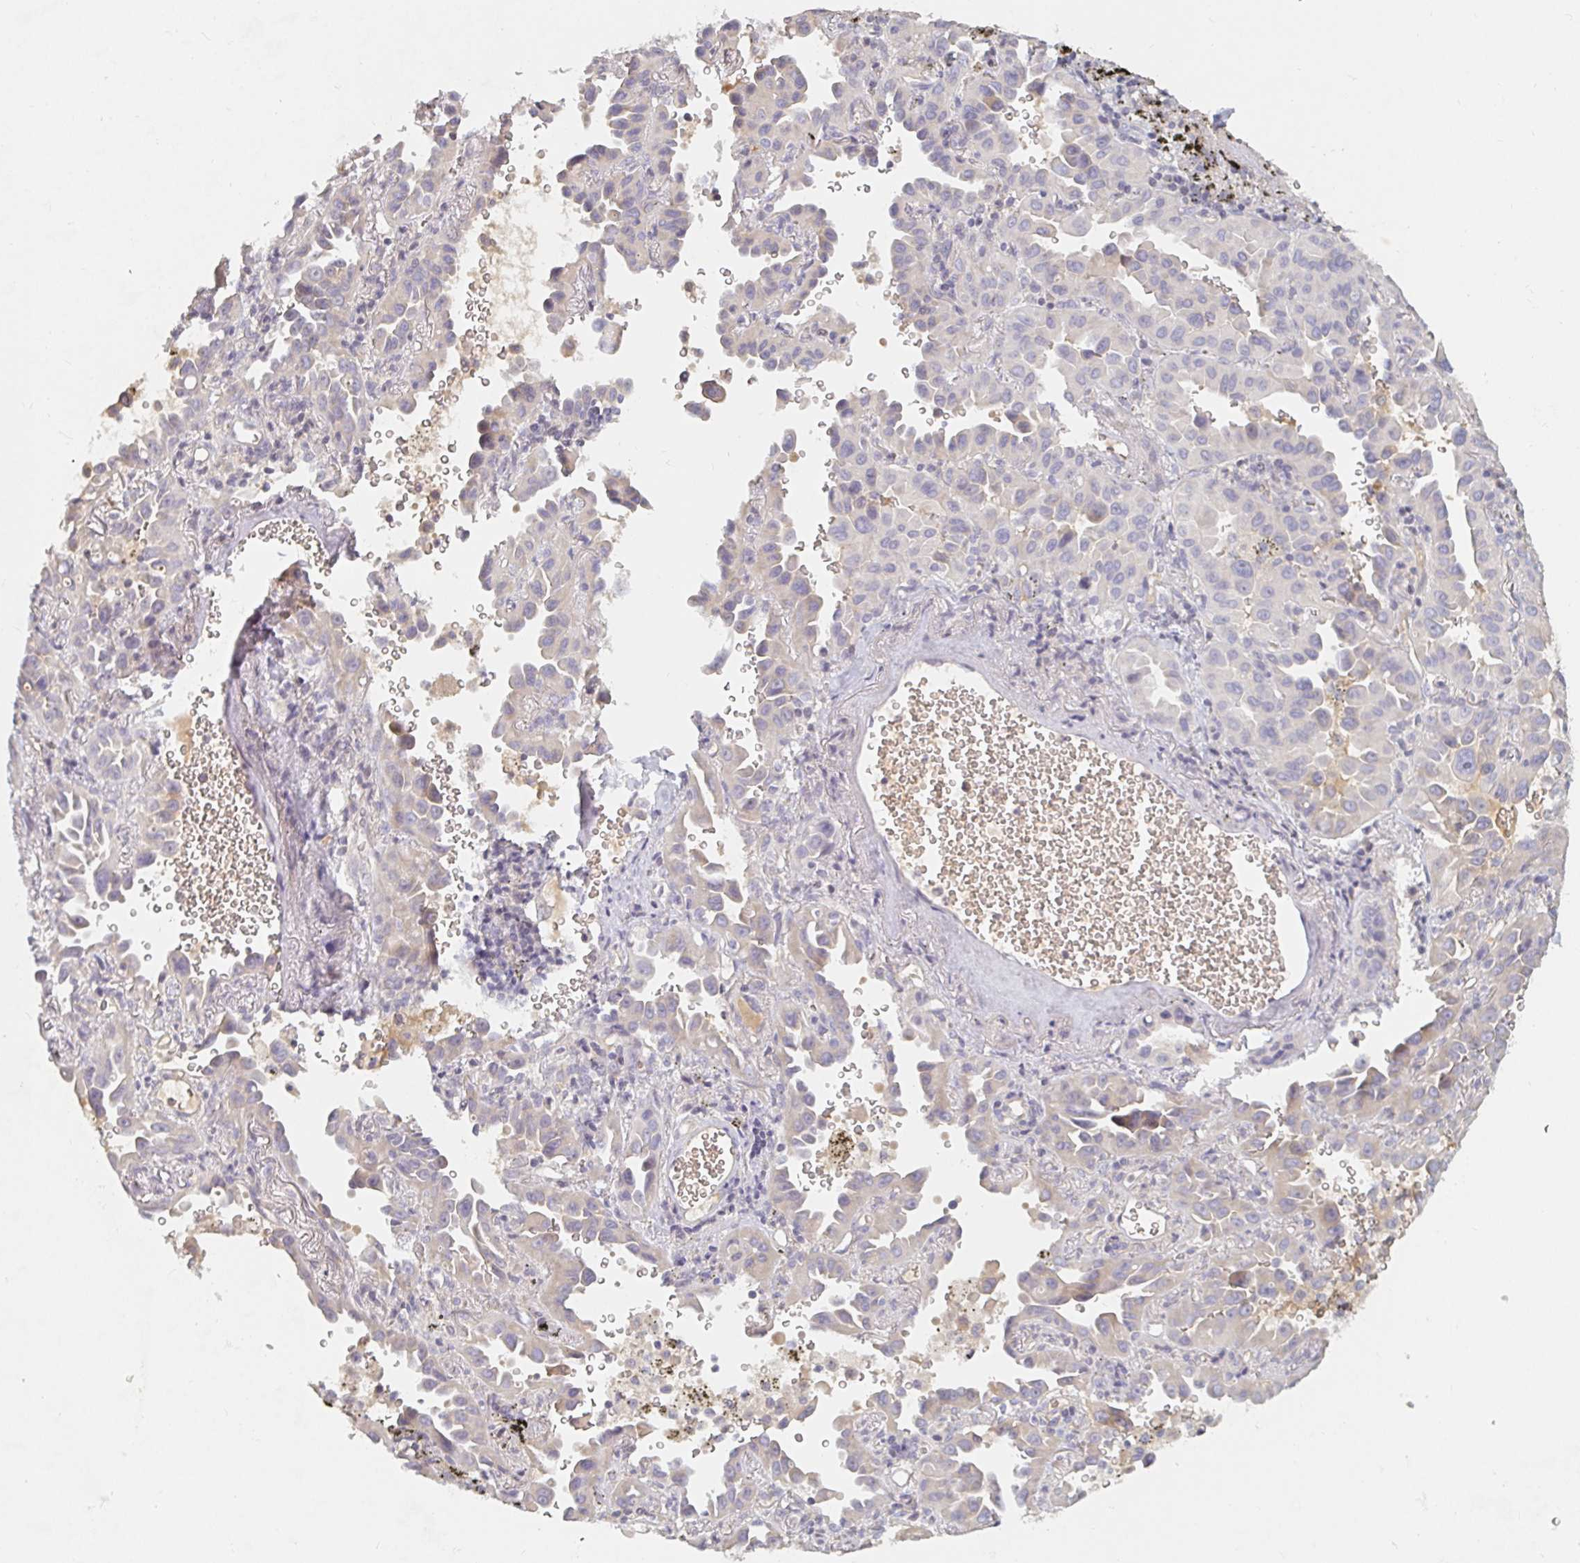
{"staining": {"intensity": "negative", "quantity": "none", "location": "none"}, "tissue": "lung cancer", "cell_type": "Tumor cells", "image_type": "cancer", "snomed": [{"axis": "morphology", "description": "Adenocarcinoma, NOS"}, {"axis": "topography", "description": "Lung"}], "caption": "This is a photomicrograph of immunohistochemistry (IHC) staining of lung cancer, which shows no expression in tumor cells.", "gene": "NME9", "patient": {"sex": "male", "age": 68}}